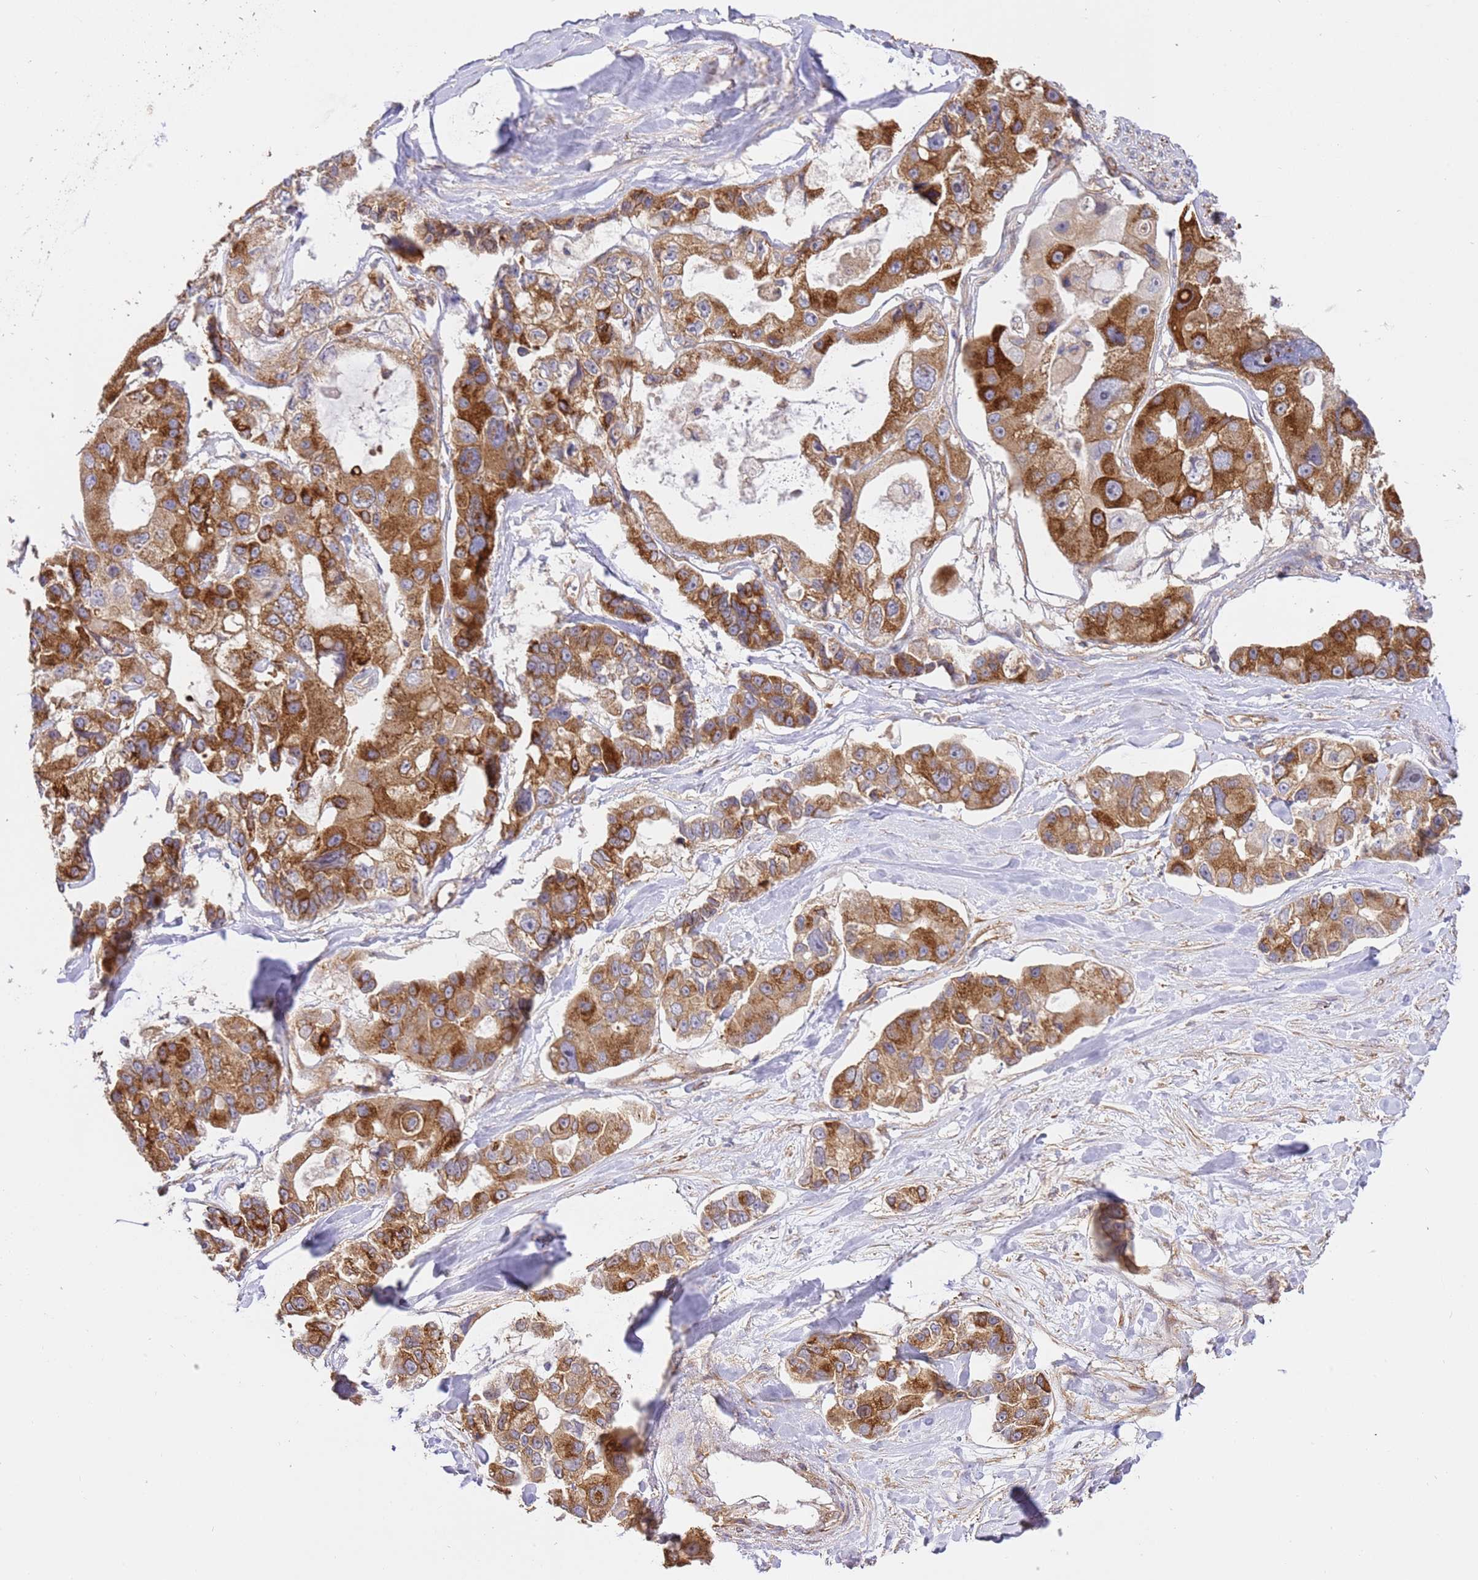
{"staining": {"intensity": "strong", "quantity": ">75%", "location": "cytoplasmic/membranous"}, "tissue": "lung cancer", "cell_type": "Tumor cells", "image_type": "cancer", "snomed": [{"axis": "morphology", "description": "Adenocarcinoma, NOS"}, {"axis": "topography", "description": "Lung"}], "caption": "Tumor cells show high levels of strong cytoplasmic/membranous positivity in about >75% of cells in lung cancer (adenocarcinoma).", "gene": "ZBTB39", "patient": {"sex": "female", "age": 54}}